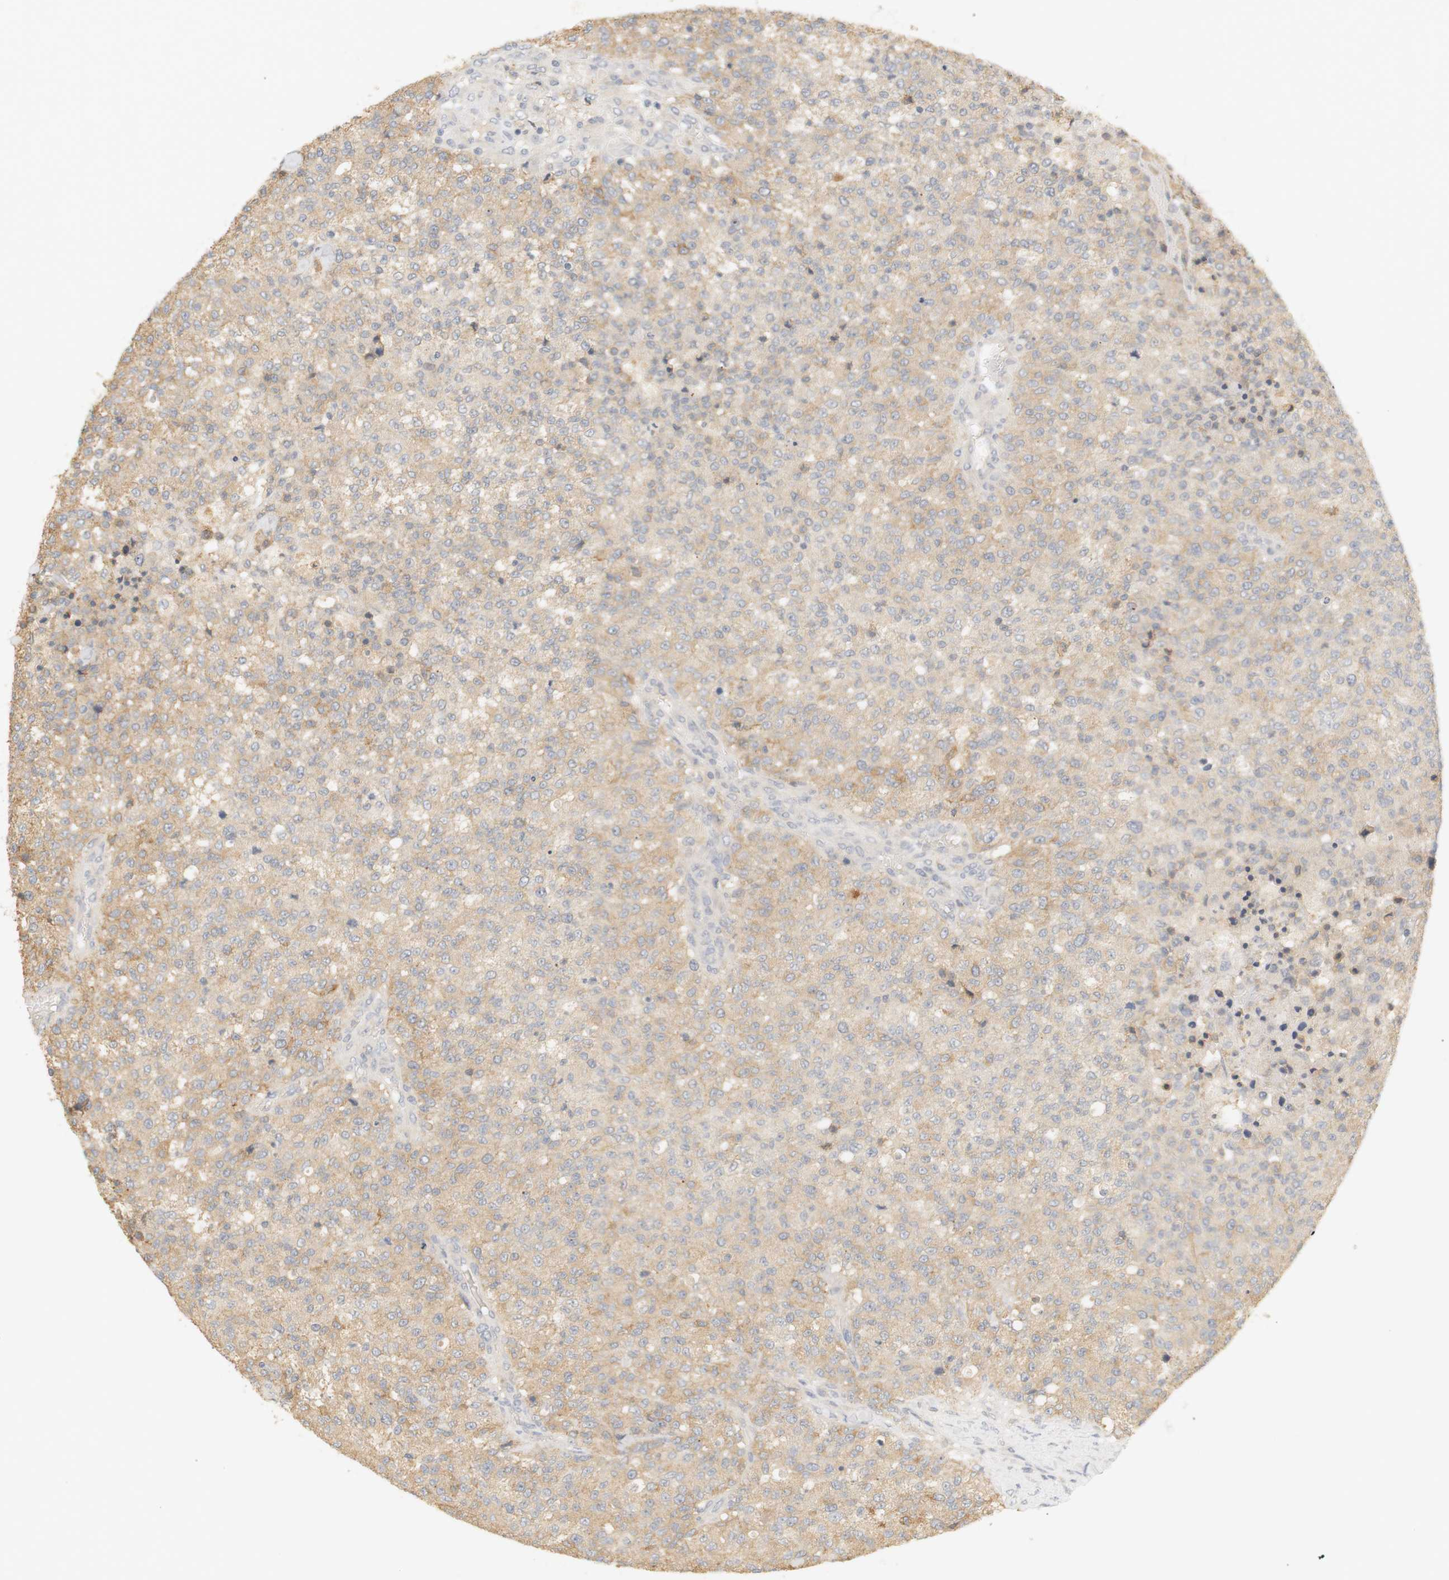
{"staining": {"intensity": "weak", "quantity": ">75%", "location": "cytoplasmic/membranous"}, "tissue": "testis cancer", "cell_type": "Tumor cells", "image_type": "cancer", "snomed": [{"axis": "morphology", "description": "Seminoma, NOS"}, {"axis": "topography", "description": "Testis"}], "caption": "Immunohistochemical staining of testis cancer (seminoma) displays weak cytoplasmic/membranous protein expression in approximately >75% of tumor cells.", "gene": "RTN3", "patient": {"sex": "male", "age": 59}}